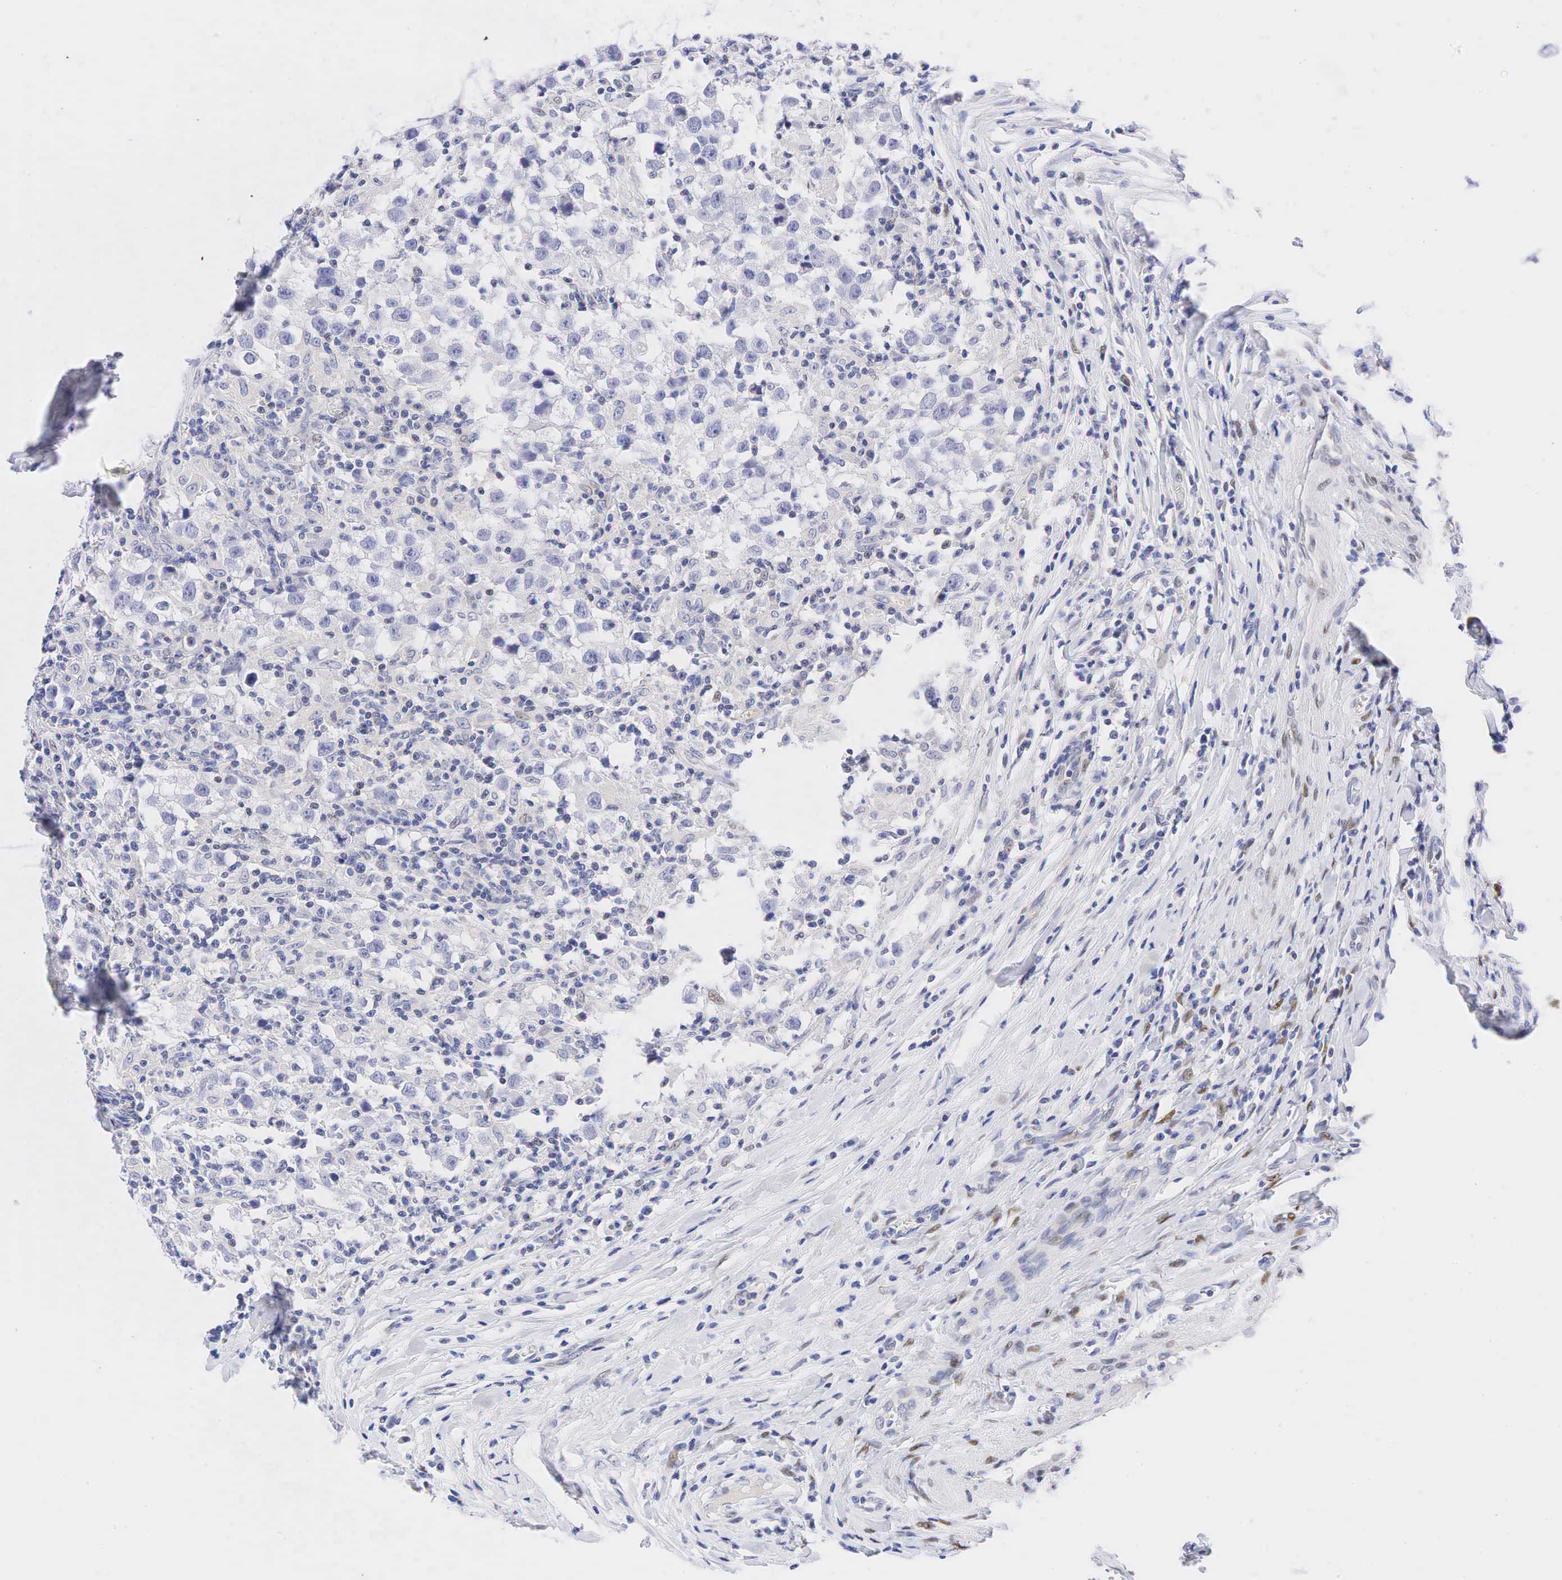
{"staining": {"intensity": "negative", "quantity": "none", "location": "none"}, "tissue": "testis cancer", "cell_type": "Tumor cells", "image_type": "cancer", "snomed": [{"axis": "morphology", "description": "Seminoma, NOS"}, {"axis": "topography", "description": "Testis"}], "caption": "A micrograph of testis cancer stained for a protein displays no brown staining in tumor cells.", "gene": "AR", "patient": {"sex": "male", "age": 24}}